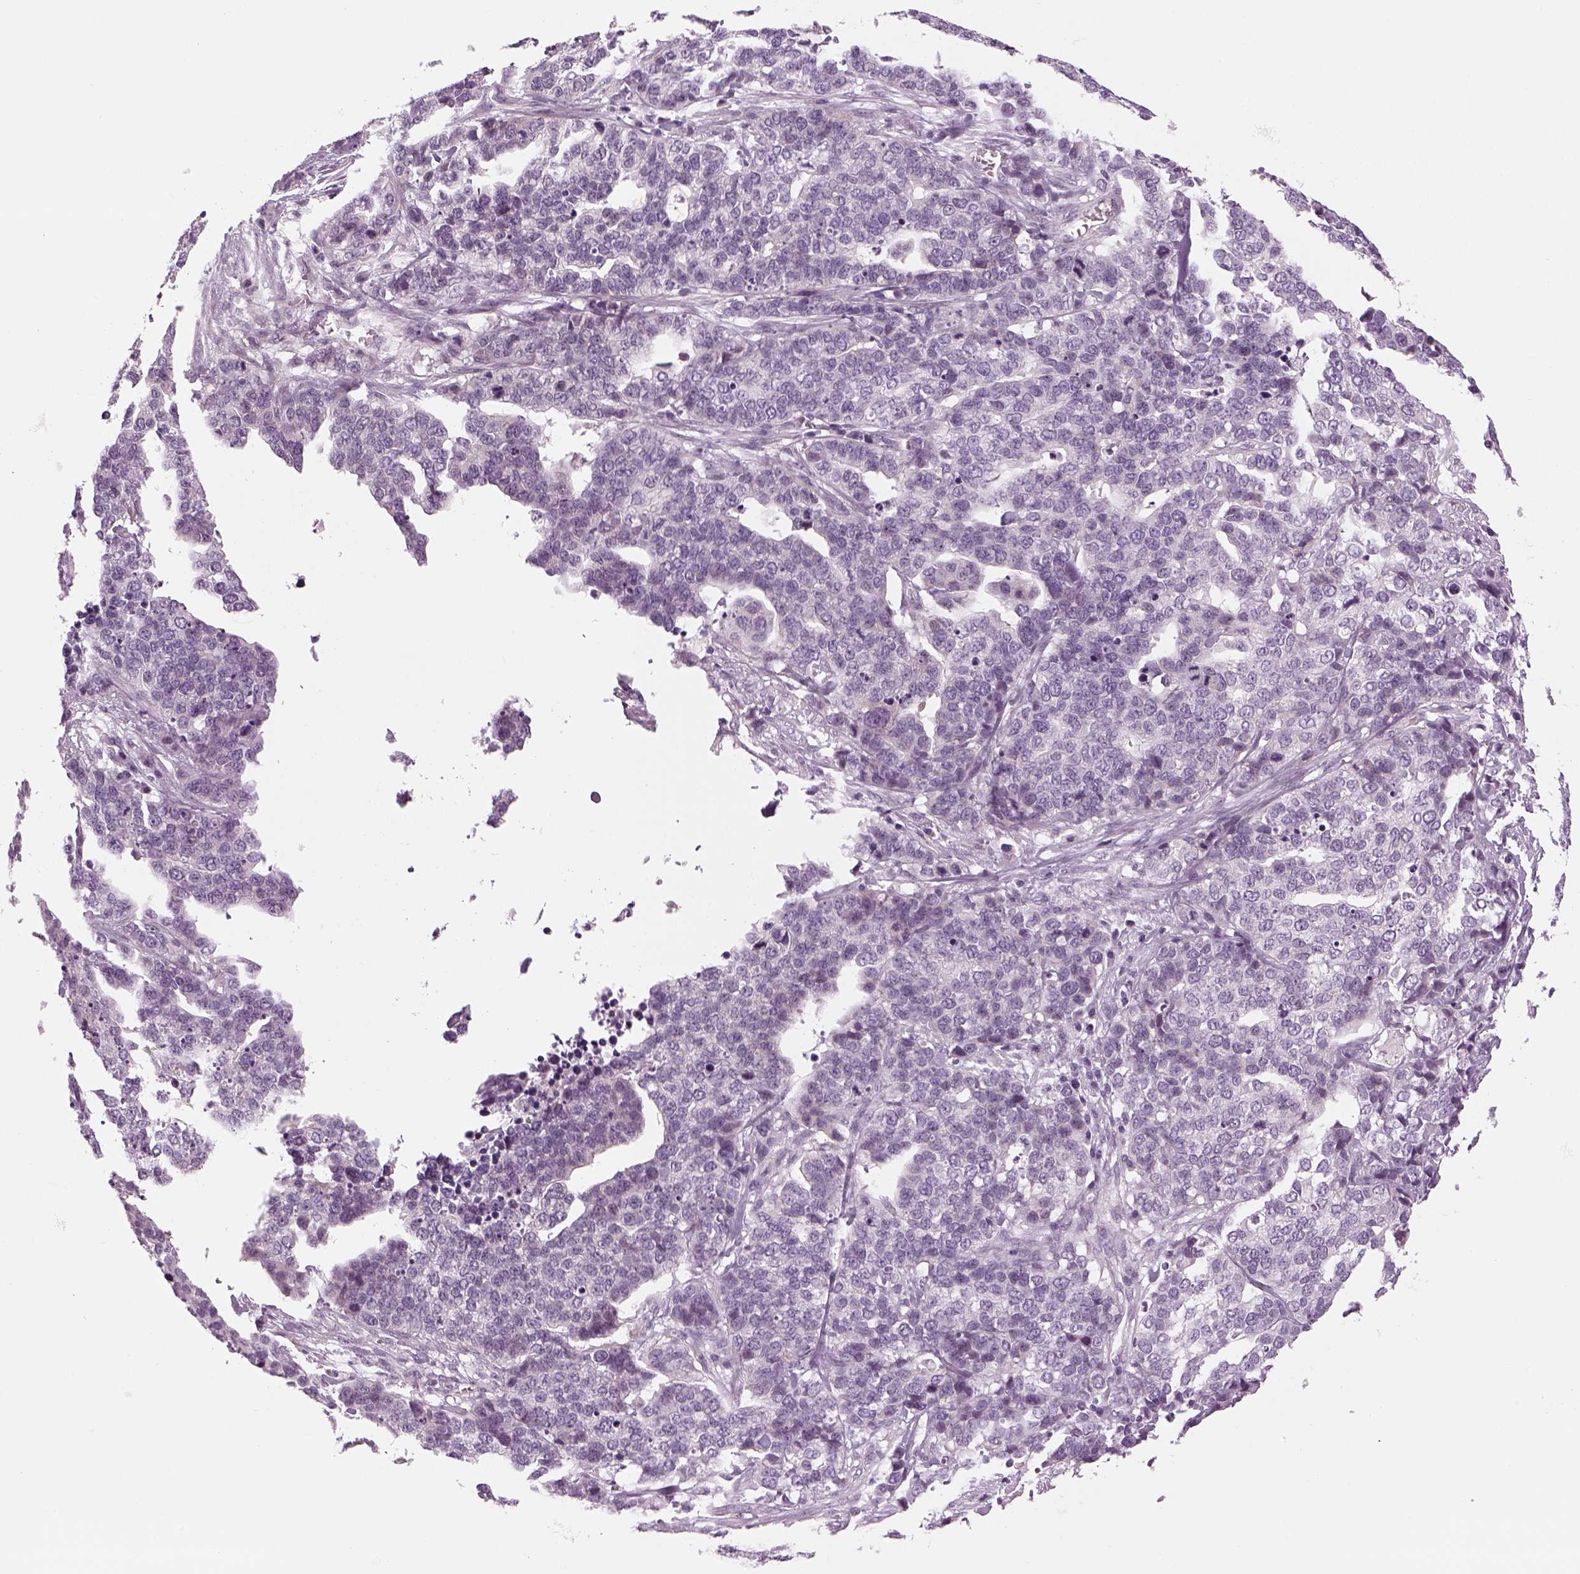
{"staining": {"intensity": "negative", "quantity": "none", "location": "none"}, "tissue": "ovarian cancer", "cell_type": "Tumor cells", "image_type": "cancer", "snomed": [{"axis": "morphology", "description": "Carcinoma, endometroid"}, {"axis": "topography", "description": "Ovary"}], "caption": "This is an immunohistochemistry histopathology image of human ovarian cancer. There is no positivity in tumor cells.", "gene": "LRRIQ3", "patient": {"sex": "female", "age": 65}}